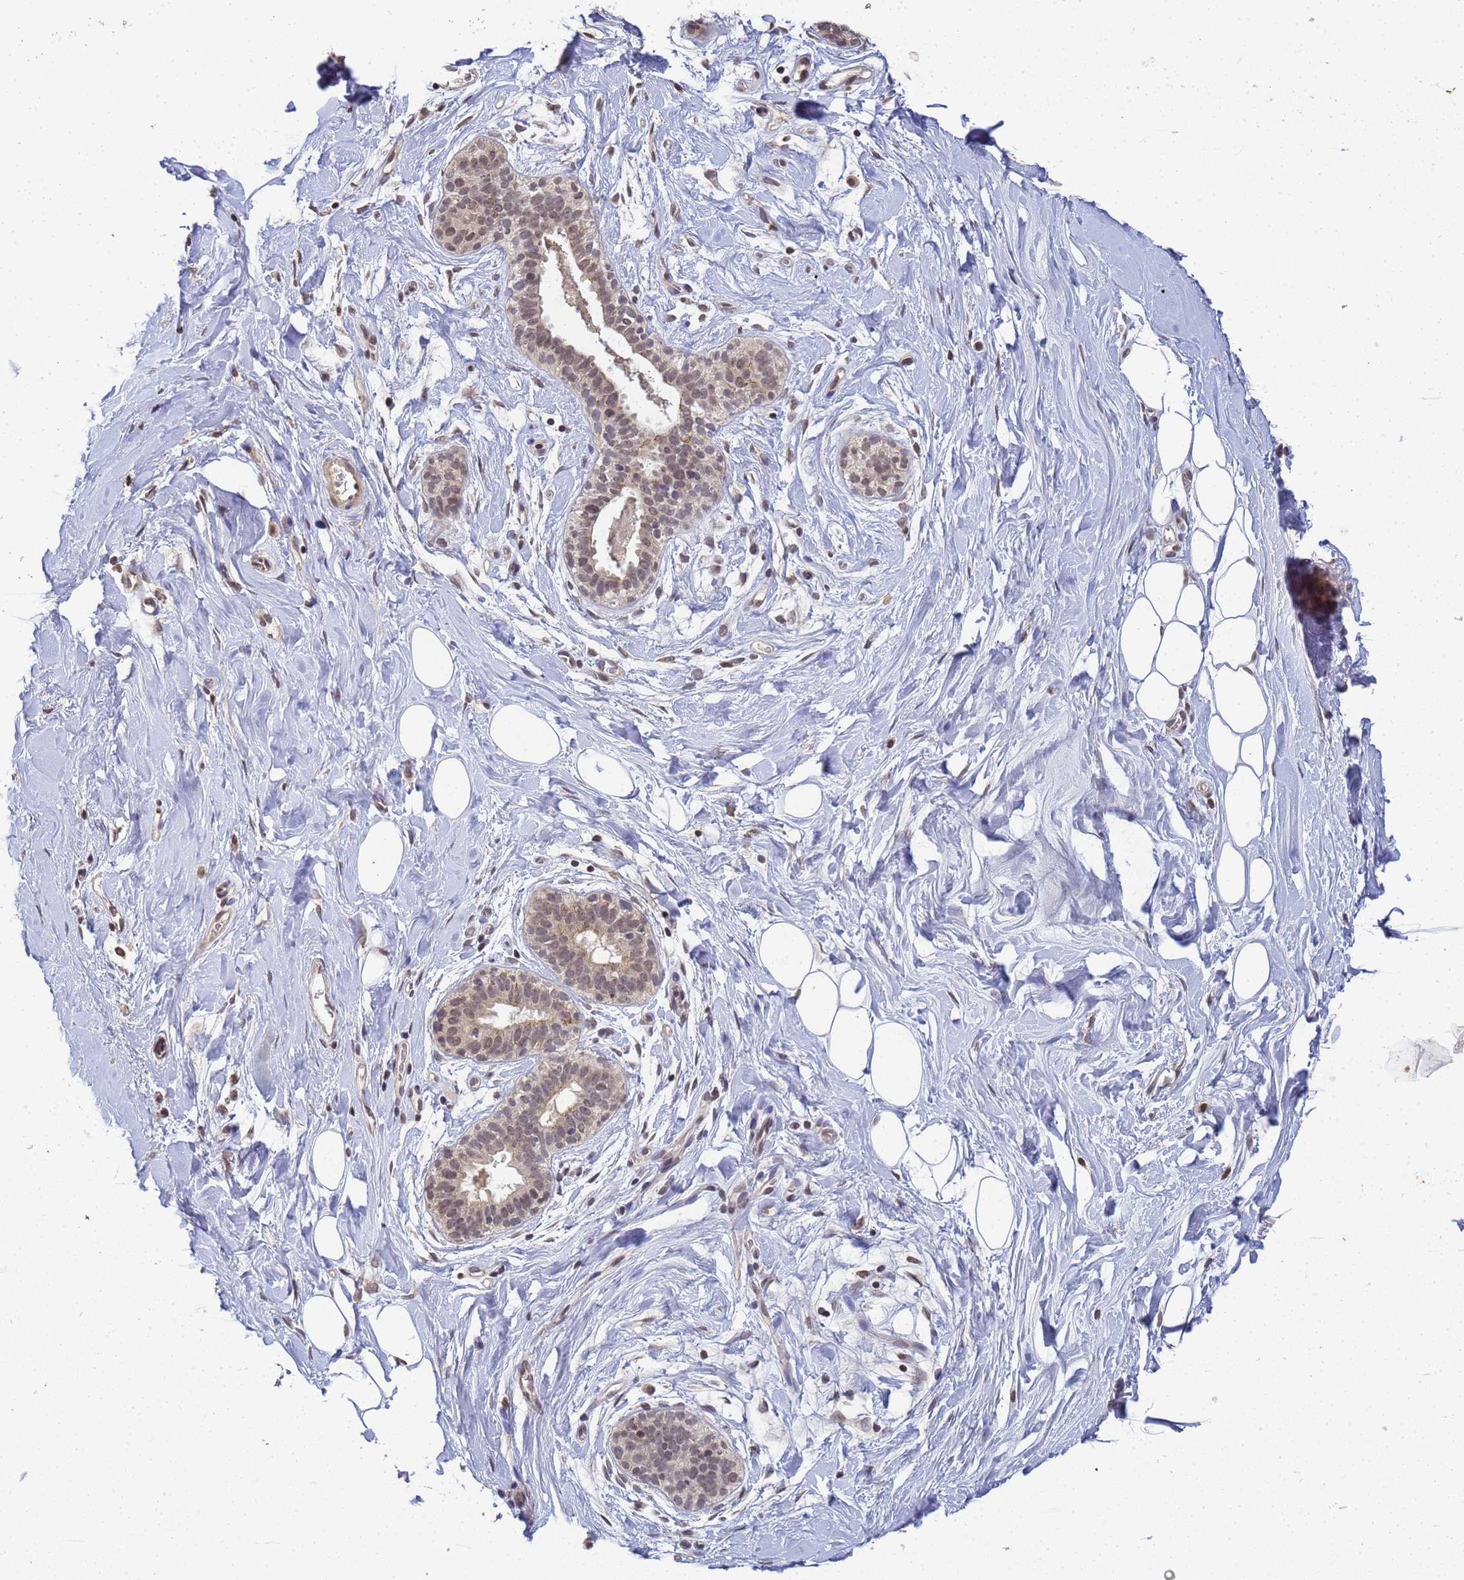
{"staining": {"intensity": "negative", "quantity": "none", "location": "none"}, "tissue": "adipose tissue", "cell_type": "Adipocytes", "image_type": "normal", "snomed": [{"axis": "morphology", "description": "Normal tissue, NOS"}, {"axis": "topography", "description": "Breast"}], "caption": "IHC micrograph of unremarkable human adipose tissue stained for a protein (brown), which displays no expression in adipocytes.", "gene": "MYL7", "patient": {"sex": "female", "age": 26}}